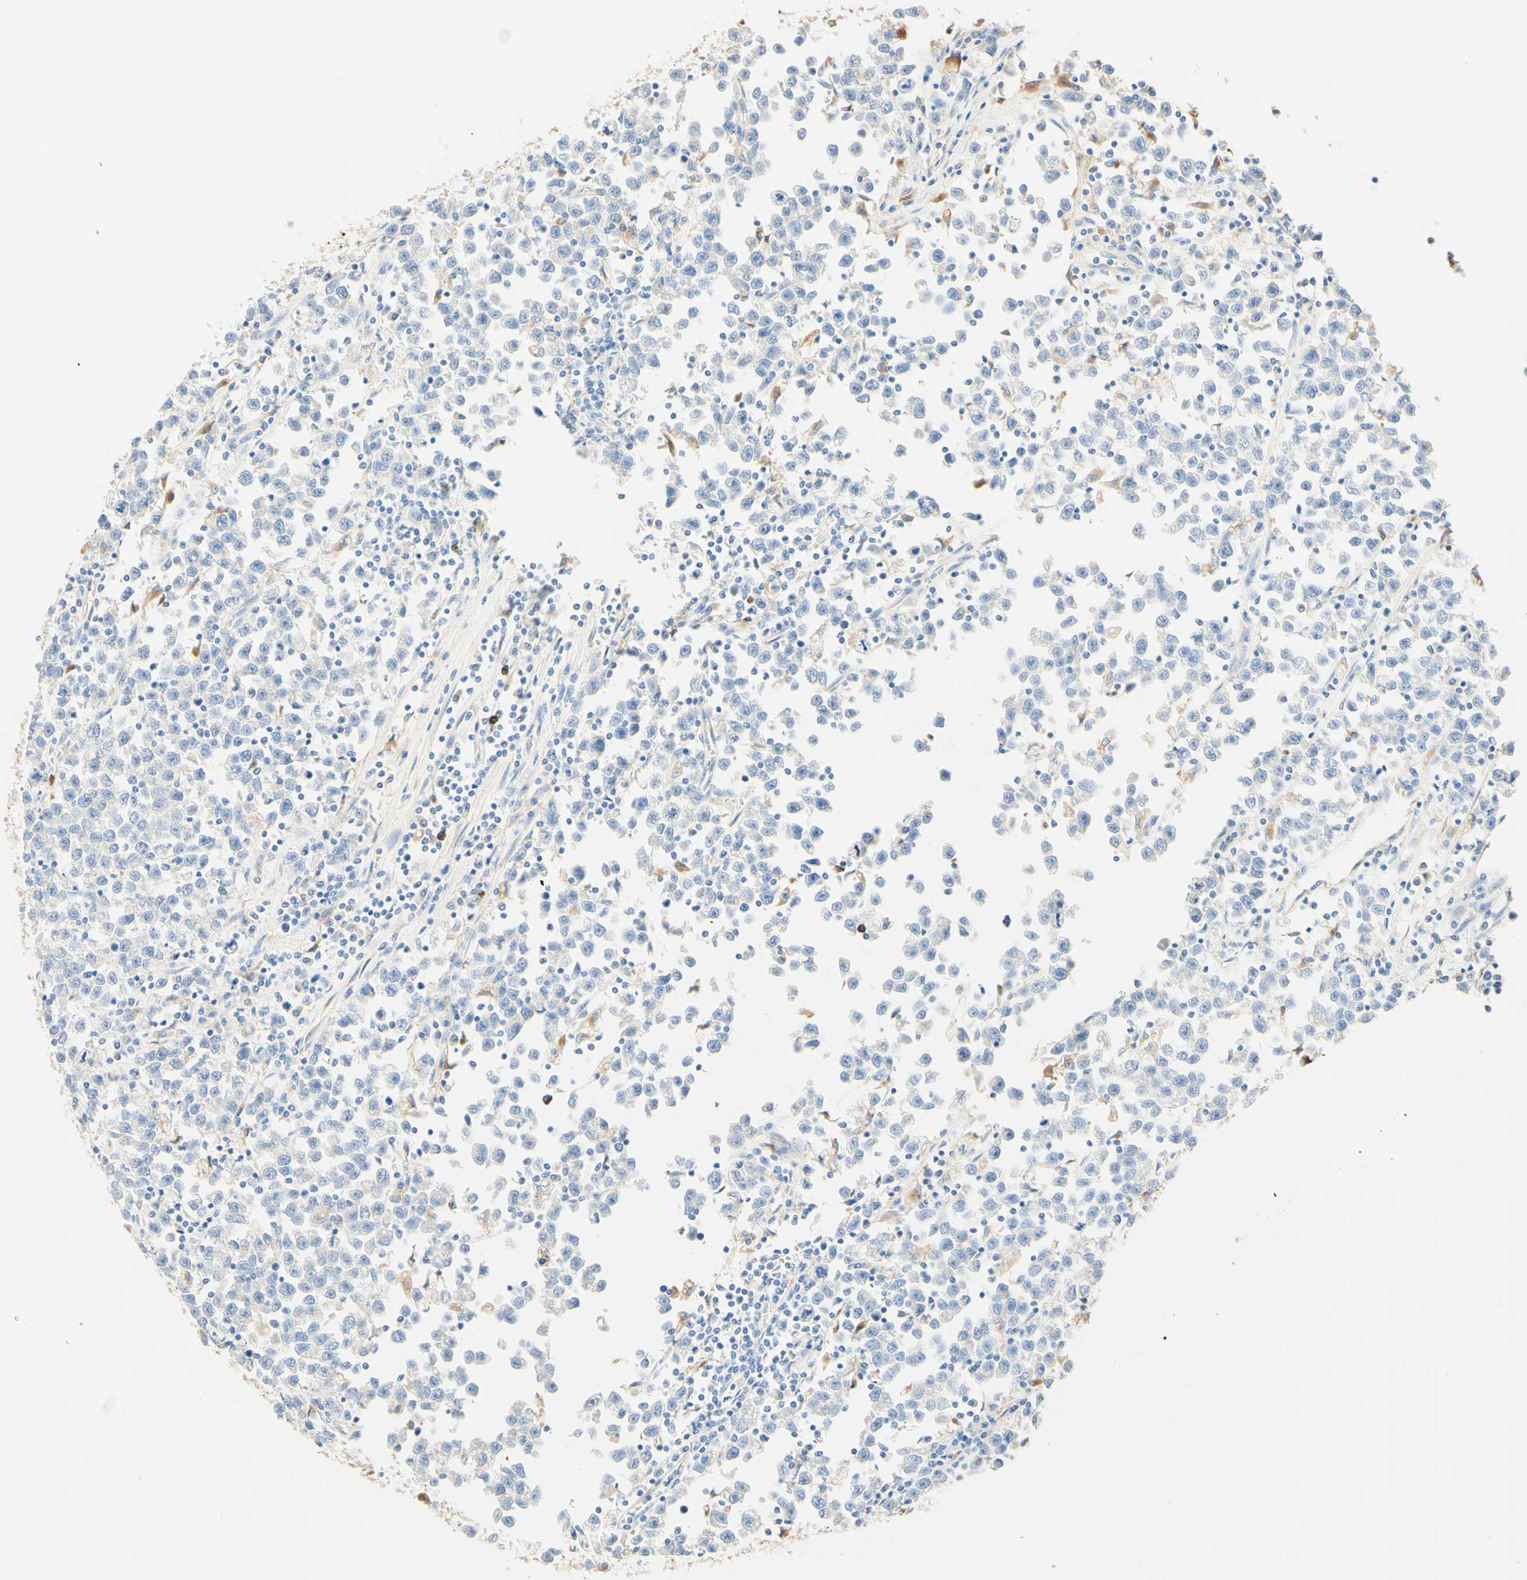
{"staining": {"intensity": "negative", "quantity": "none", "location": "none"}, "tissue": "testis cancer", "cell_type": "Tumor cells", "image_type": "cancer", "snomed": [{"axis": "morphology", "description": "Seminoma, NOS"}, {"axis": "topography", "description": "Testis"}], "caption": "Testis cancer (seminoma) stained for a protein using immunohistochemistry (IHC) exhibits no expression tumor cells.", "gene": "CD63", "patient": {"sex": "male", "age": 43}}